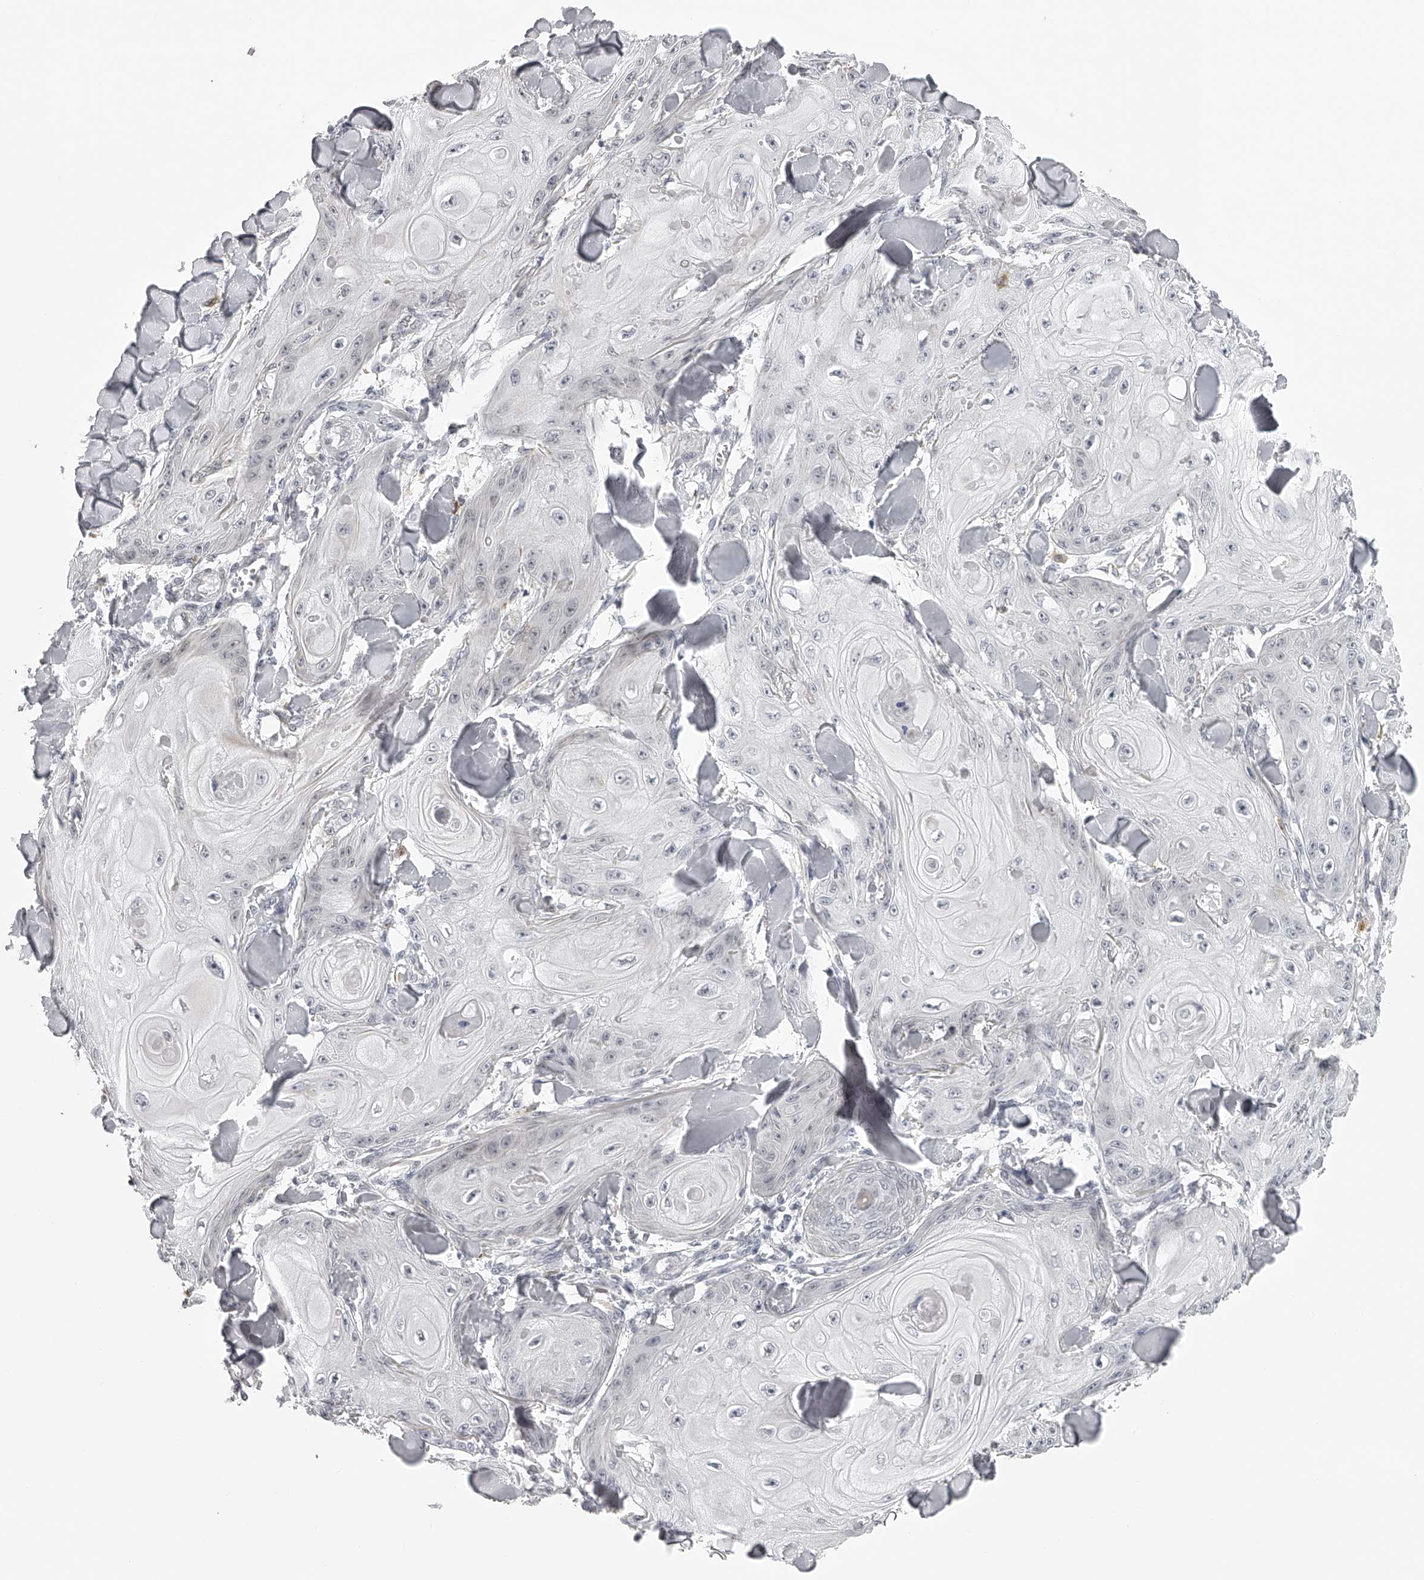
{"staining": {"intensity": "negative", "quantity": "none", "location": "none"}, "tissue": "skin cancer", "cell_type": "Tumor cells", "image_type": "cancer", "snomed": [{"axis": "morphology", "description": "Squamous cell carcinoma, NOS"}, {"axis": "topography", "description": "Skin"}], "caption": "The histopathology image displays no significant positivity in tumor cells of skin squamous cell carcinoma. The staining is performed using DAB brown chromogen with nuclei counter-stained in using hematoxylin.", "gene": "RNF220", "patient": {"sex": "male", "age": 74}}